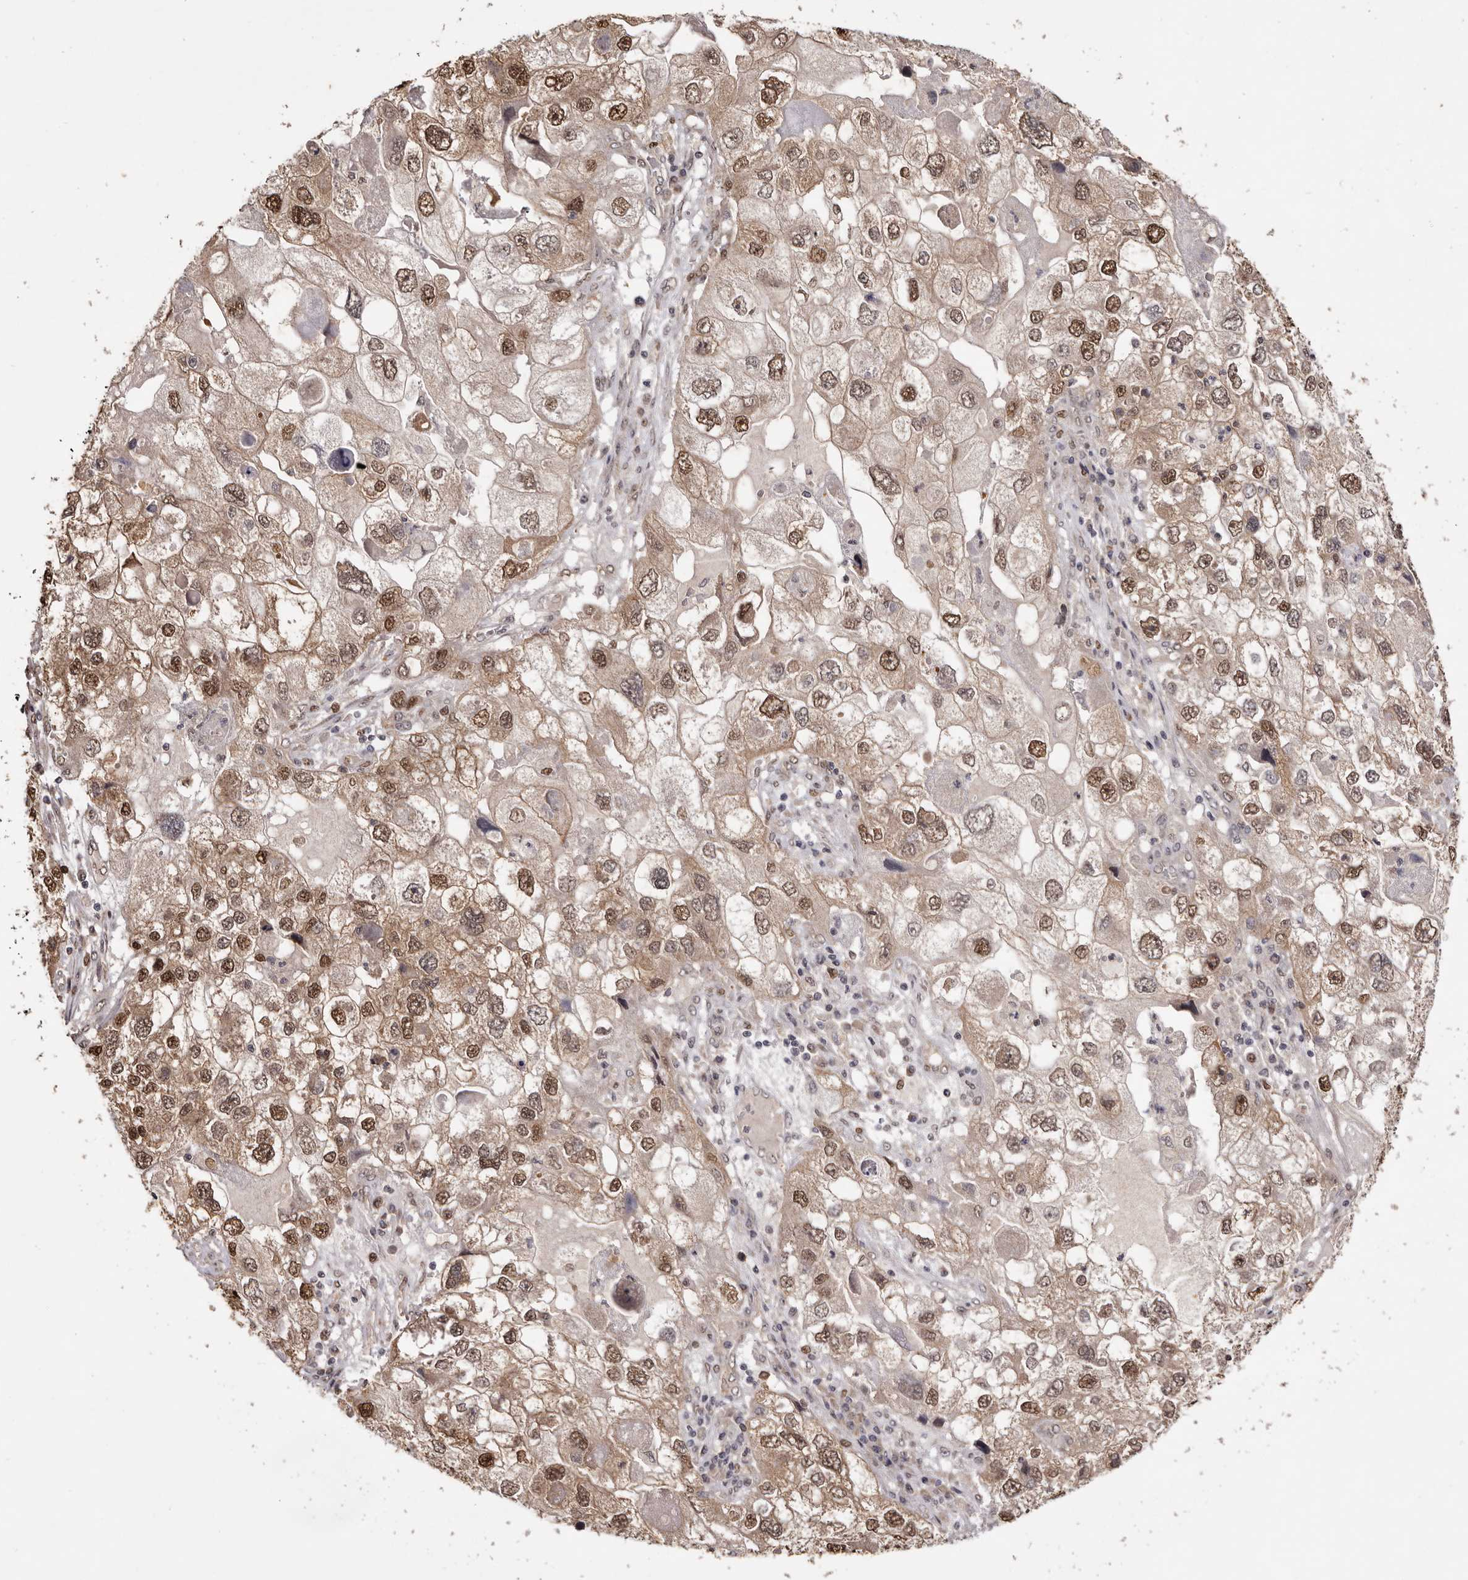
{"staining": {"intensity": "moderate", "quantity": ">75%", "location": "cytoplasmic/membranous,nuclear"}, "tissue": "endometrial cancer", "cell_type": "Tumor cells", "image_type": "cancer", "snomed": [{"axis": "morphology", "description": "Adenocarcinoma, NOS"}, {"axis": "topography", "description": "Endometrium"}], "caption": "Human endometrial adenocarcinoma stained with a protein marker demonstrates moderate staining in tumor cells.", "gene": "NOTCH1", "patient": {"sex": "female", "age": 49}}